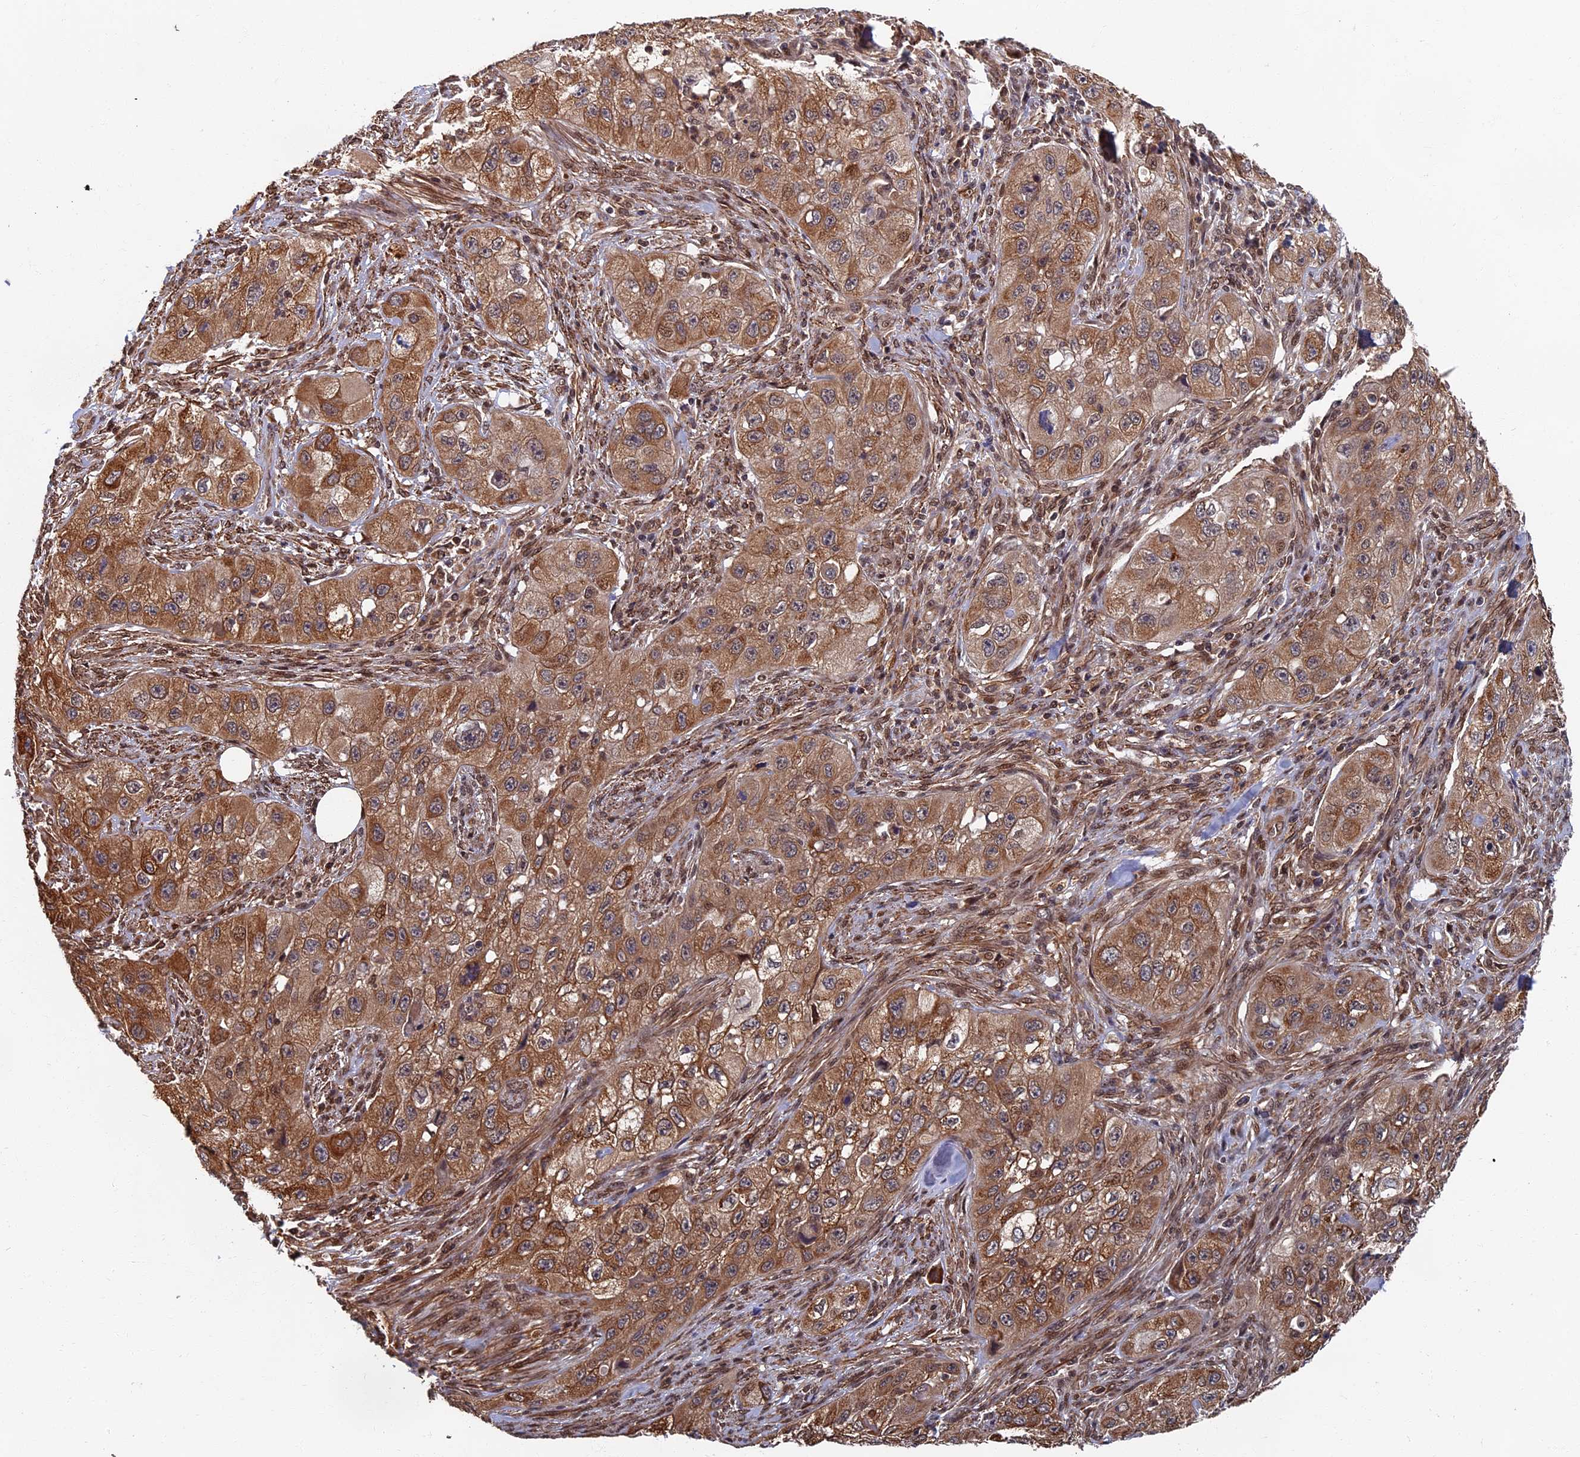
{"staining": {"intensity": "moderate", "quantity": ">75%", "location": "cytoplasmic/membranous"}, "tissue": "skin cancer", "cell_type": "Tumor cells", "image_type": "cancer", "snomed": [{"axis": "morphology", "description": "Squamous cell carcinoma, NOS"}, {"axis": "topography", "description": "Skin"}, {"axis": "topography", "description": "Subcutis"}], "caption": "DAB (3,3'-diaminobenzidine) immunohistochemical staining of skin cancer demonstrates moderate cytoplasmic/membranous protein staining in approximately >75% of tumor cells. (IHC, brightfield microscopy, high magnification).", "gene": "CTDP1", "patient": {"sex": "male", "age": 73}}